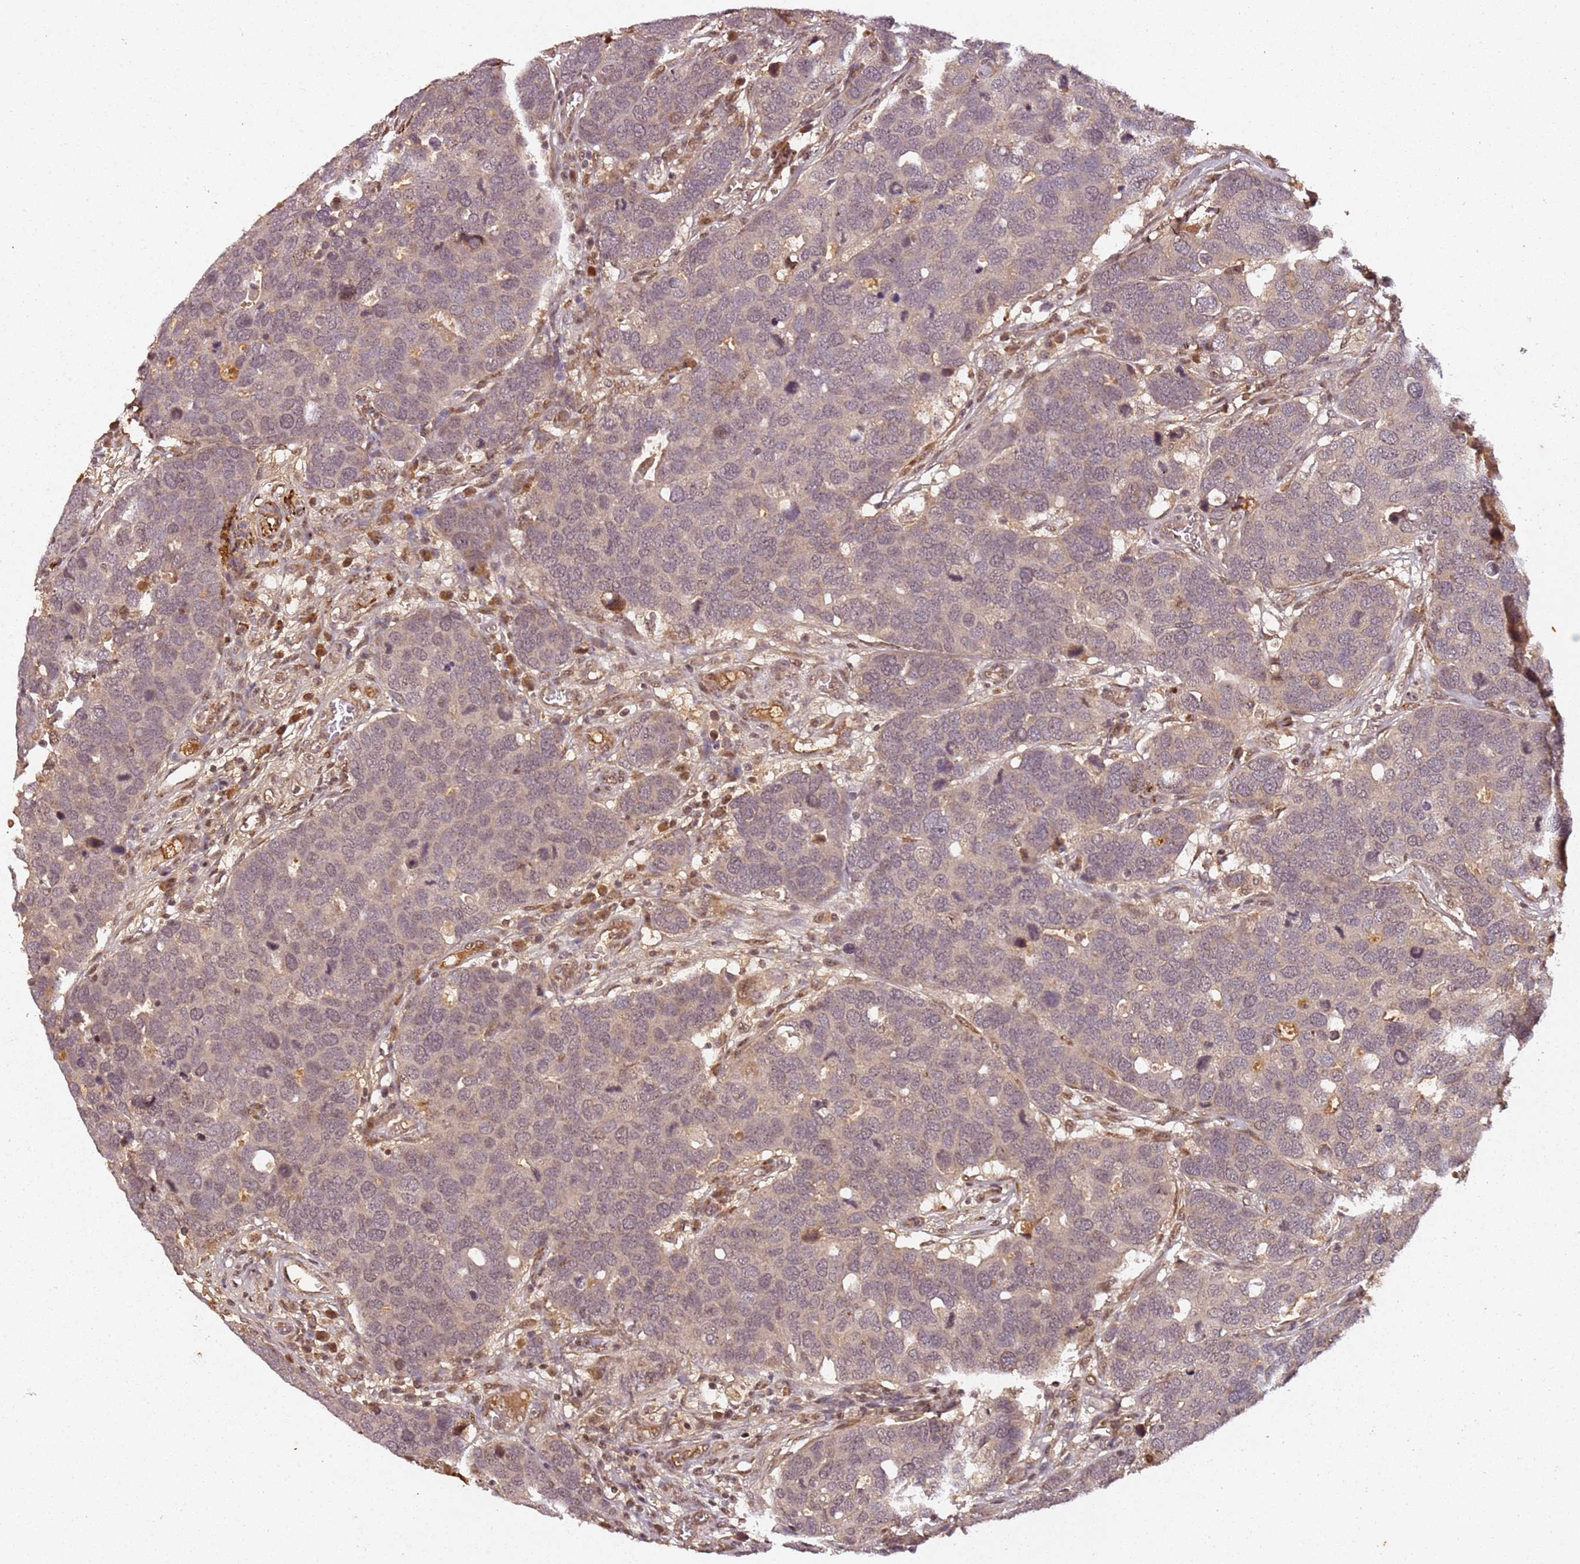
{"staining": {"intensity": "weak", "quantity": "<25%", "location": "nuclear"}, "tissue": "breast cancer", "cell_type": "Tumor cells", "image_type": "cancer", "snomed": [{"axis": "morphology", "description": "Duct carcinoma"}, {"axis": "topography", "description": "Breast"}], "caption": "Immunohistochemistry of breast invasive ductal carcinoma demonstrates no staining in tumor cells. (DAB IHC visualized using brightfield microscopy, high magnification).", "gene": "COL1A2", "patient": {"sex": "female", "age": 83}}